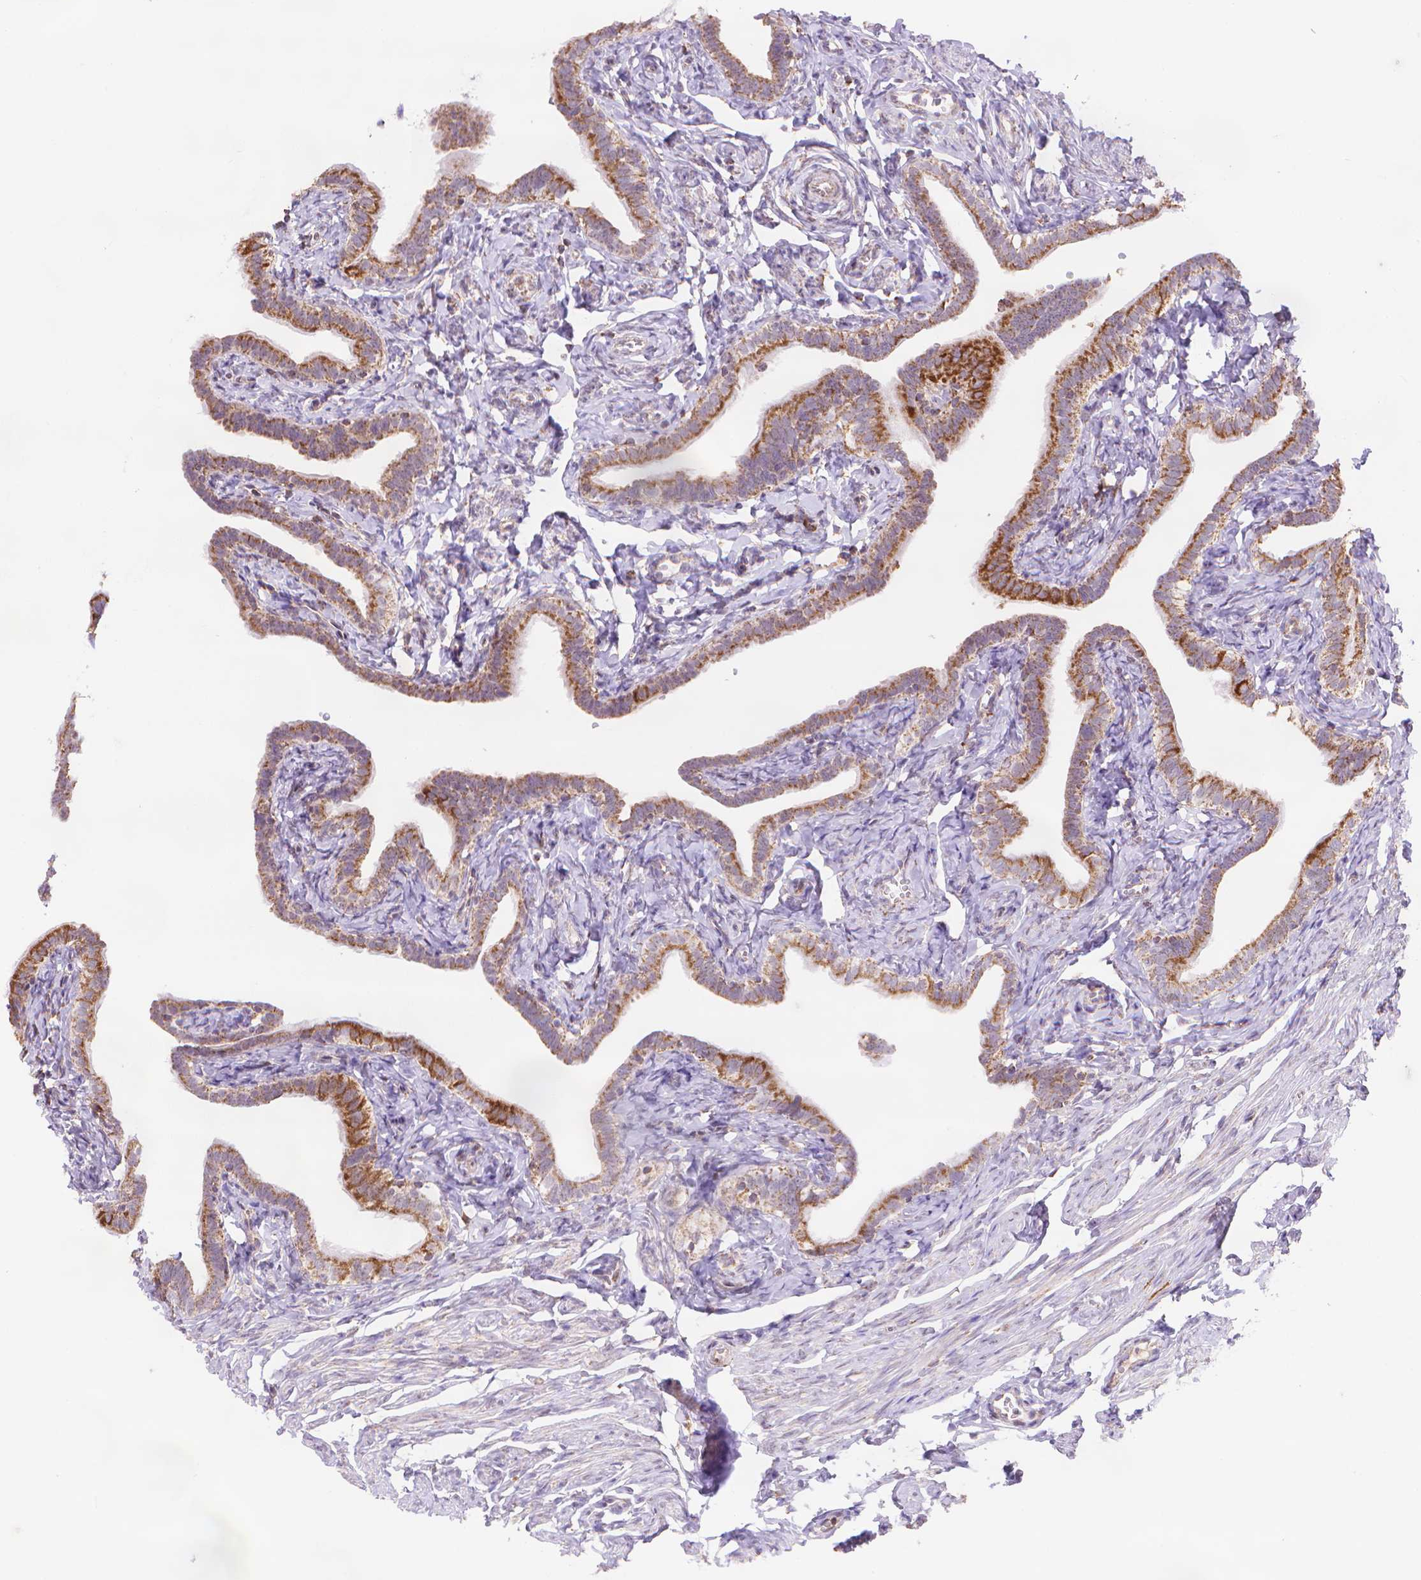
{"staining": {"intensity": "moderate", "quantity": ">75%", "location": "cytoplasmic/membranous"}, "tissue": "fallopian tube", "cell_type": "Glandular cells", "image_type": "normal", "snomed": [{"axis": "morphology", "description": "Normal tissue, NOS"}, {"axis": "topography", "description": "Fallopian tube"}], "caption": "Glandular cells reveal medium levels of moderate cytoplasmic/membranous positivity in about >75% of cells in normal fallopian tube.", "gene": "CYYR1", "patient": {"sex": "female", "age": 41}}